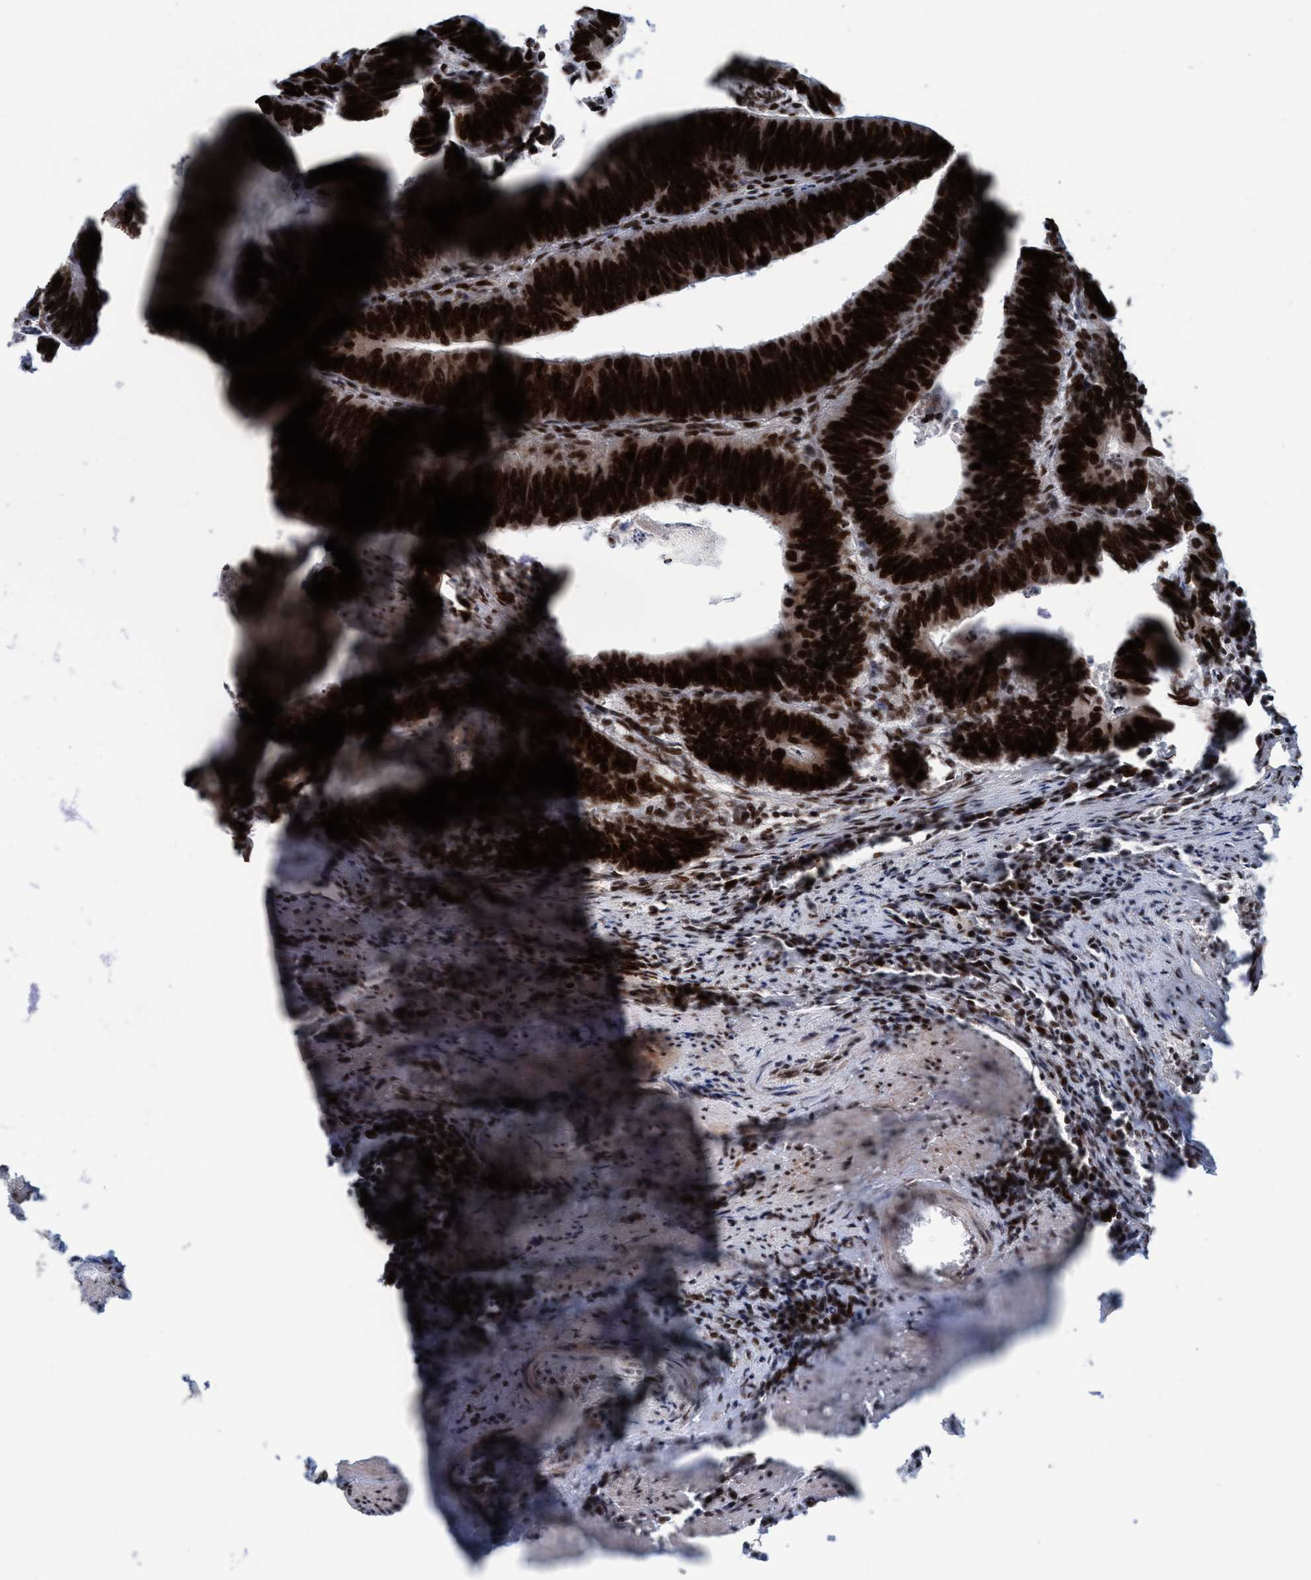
{"staining": {"intensity": "strong", "quantity": ">75%", "location": "cytoplasmic/membranous,nuclear"}, "tissue": "colorectal cancer", "cell_type": "Tumor cells", "image_type": "cancer", "snomed": [{"axis": "morphology", "description": "Adenocarcinoma, NOS"}, {"axis": "topography", "description": "Colon"}], "caption": "Colorectal cancer (adenocarcinoma) stained with a protein marker reveals strong staining in tumor cells.", "gene": "TOPBP1", "patient": {"sex": "male", "age": 72}}